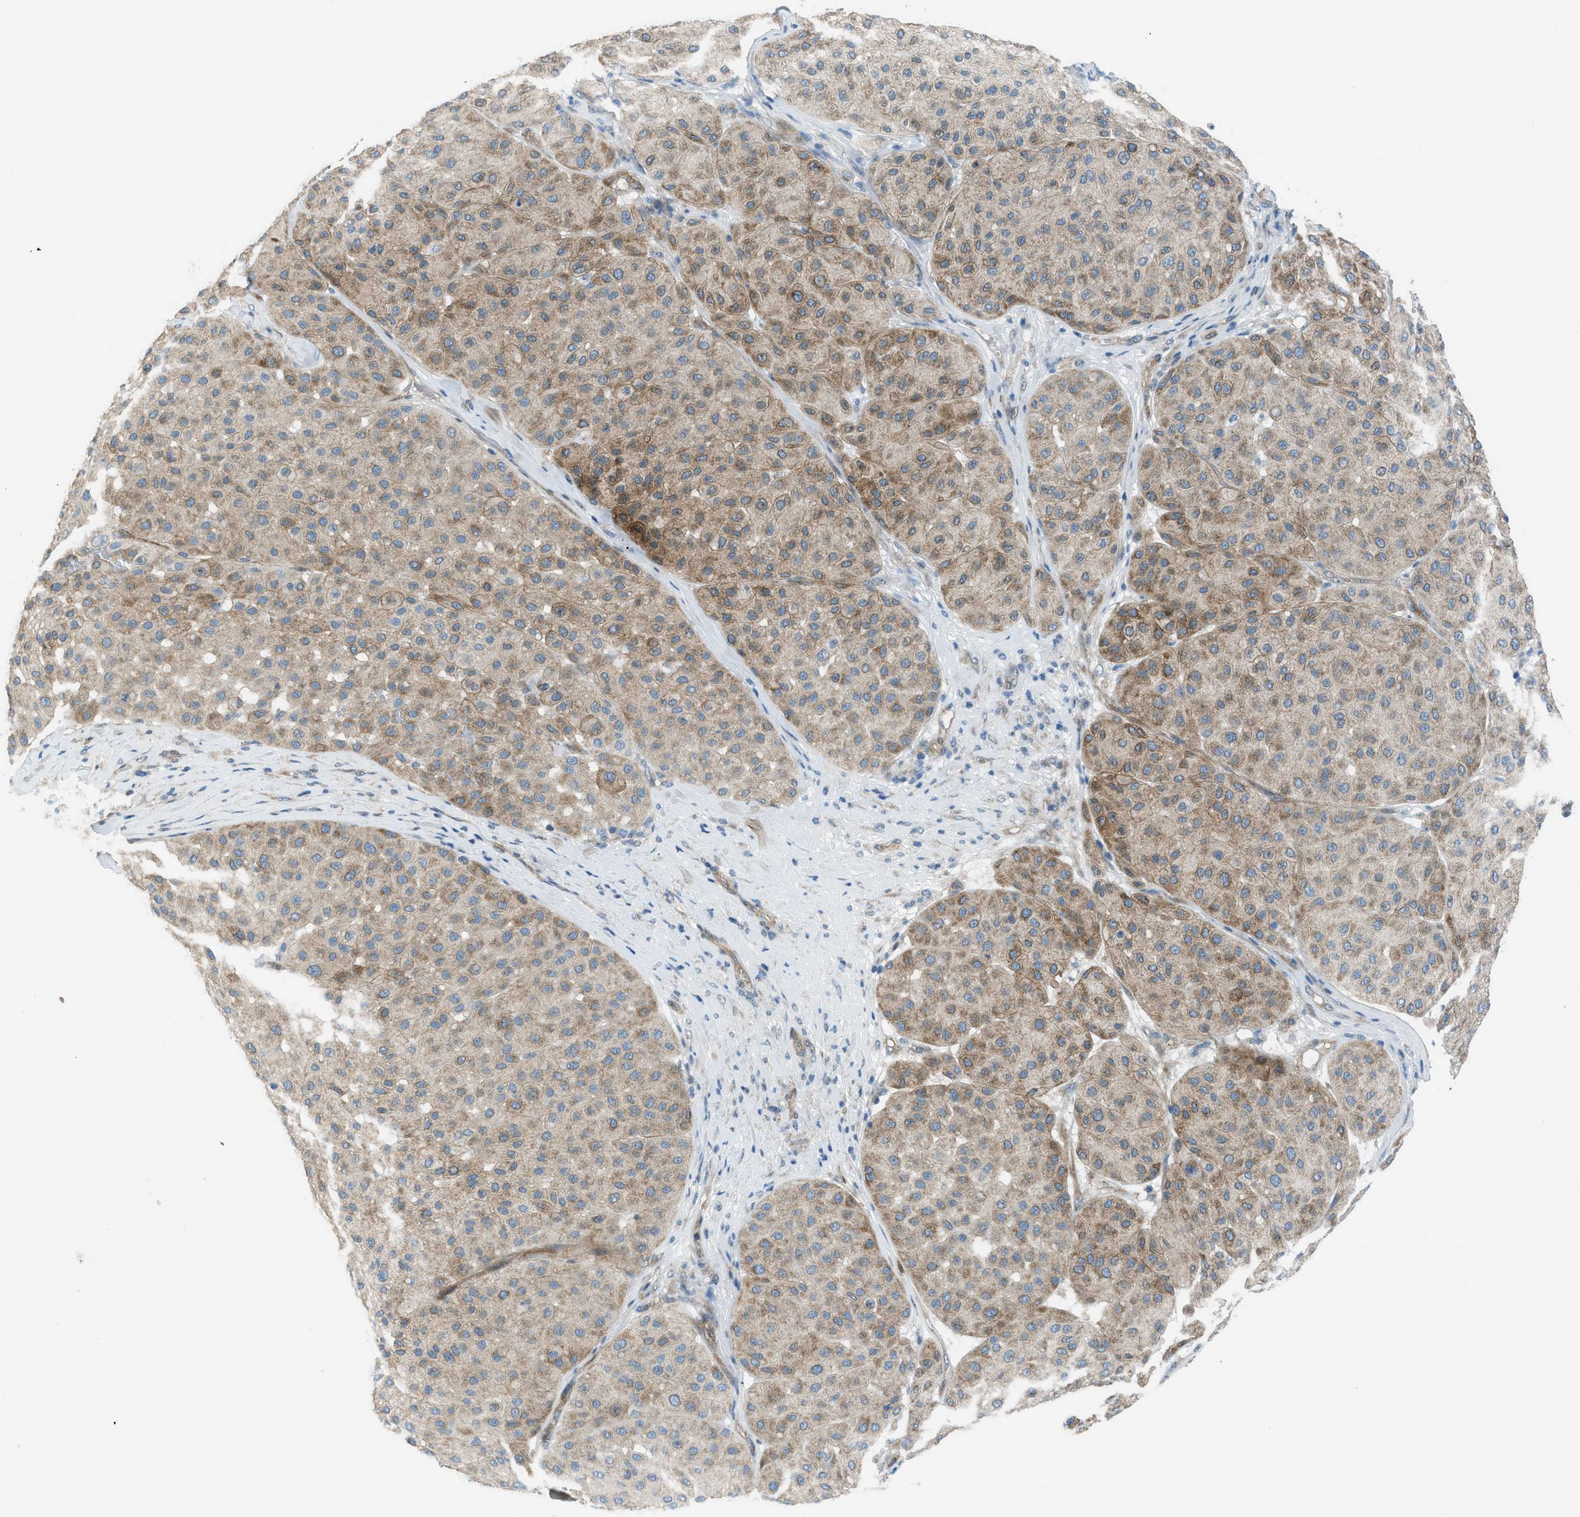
{"staining": {"intensity": "moderate", "quantity": "25%-75%", "location": "cytoplasmic/membranous"}, "tissue": "melanoma", "cell_type": "Tumor cells", "image_type": "cancer", "snomed": [{"axis": "morphology", "description": "Normal tissue, NOS"}, {"axis": "morphology", "description": "Malignant melanoma, Metastatic site"}, {"axis": "topography", "description": "Skin"}], "caption": "The micrograph reveals staining of melanoma, revealing moderate cytoplasmic/membranous protein expression (brown color) within tumor cells. The staining is performed using DAB (3,3'-diaminobenzidine) brown chromogen to label protein expression. The nuclei are counter-stained blue using hematoxylin.", "gene": "PRKN", "patient": {"sex": "male", "age": 41}}